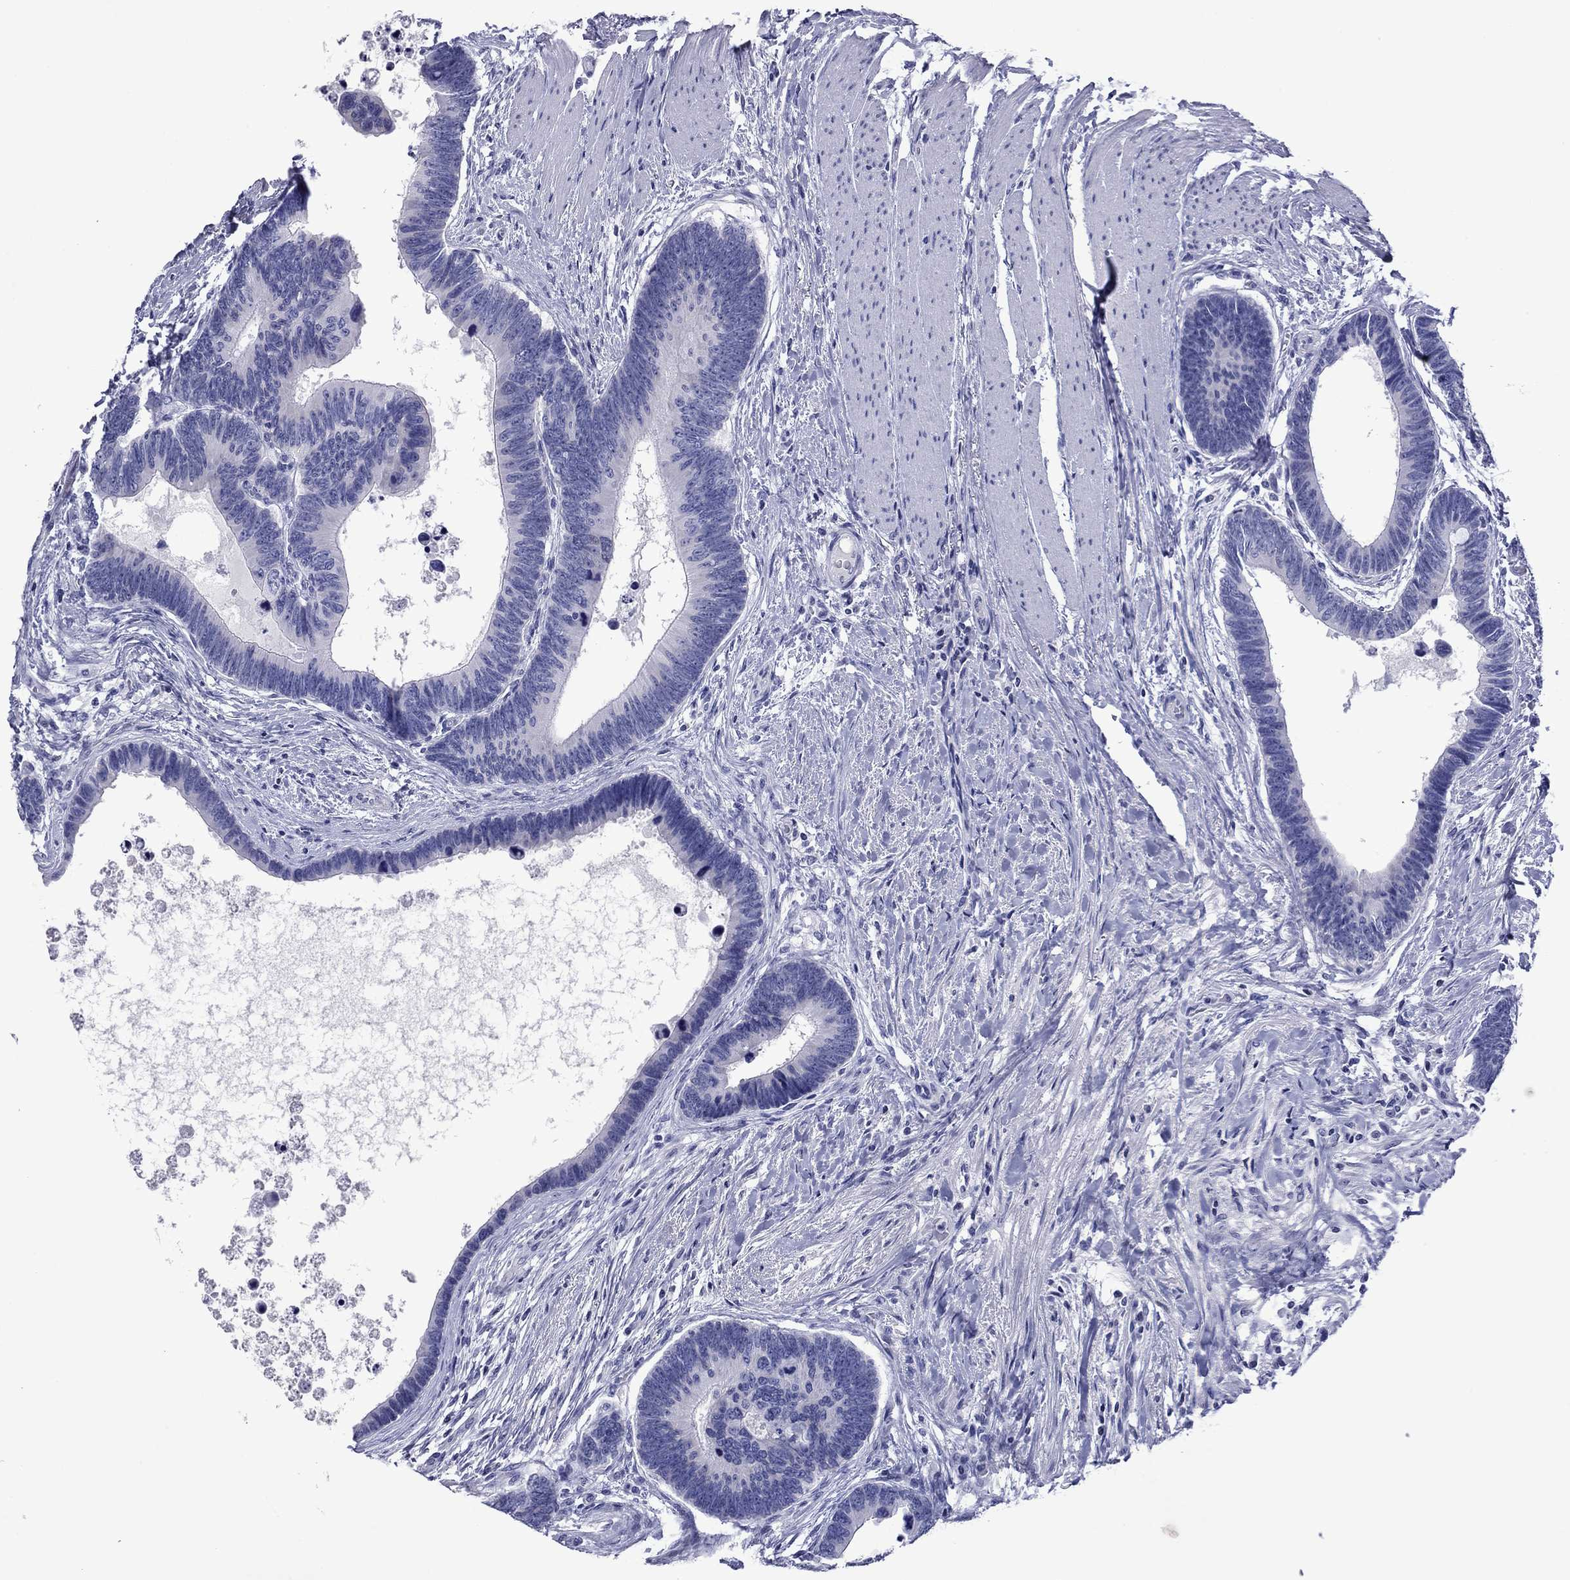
{"staining": {"intensity": "negative", "quantity": "none", "location": "none"}, "tissue": "colorectal cancer", "cell_type": "Tumor cells", "image_type": "cancer", "snomed": [{"axis": "morphology", "description": "Adenocarcinoma, NOS"}, {"axis": "topography", "description": "Colon"}], "caption": "Image shows no protein positivity in tumor cells of adenocarcinoma (colorectal) tissue.", "gene": "PIWIL1", "patient": {"sex": "female", "age": 77}}